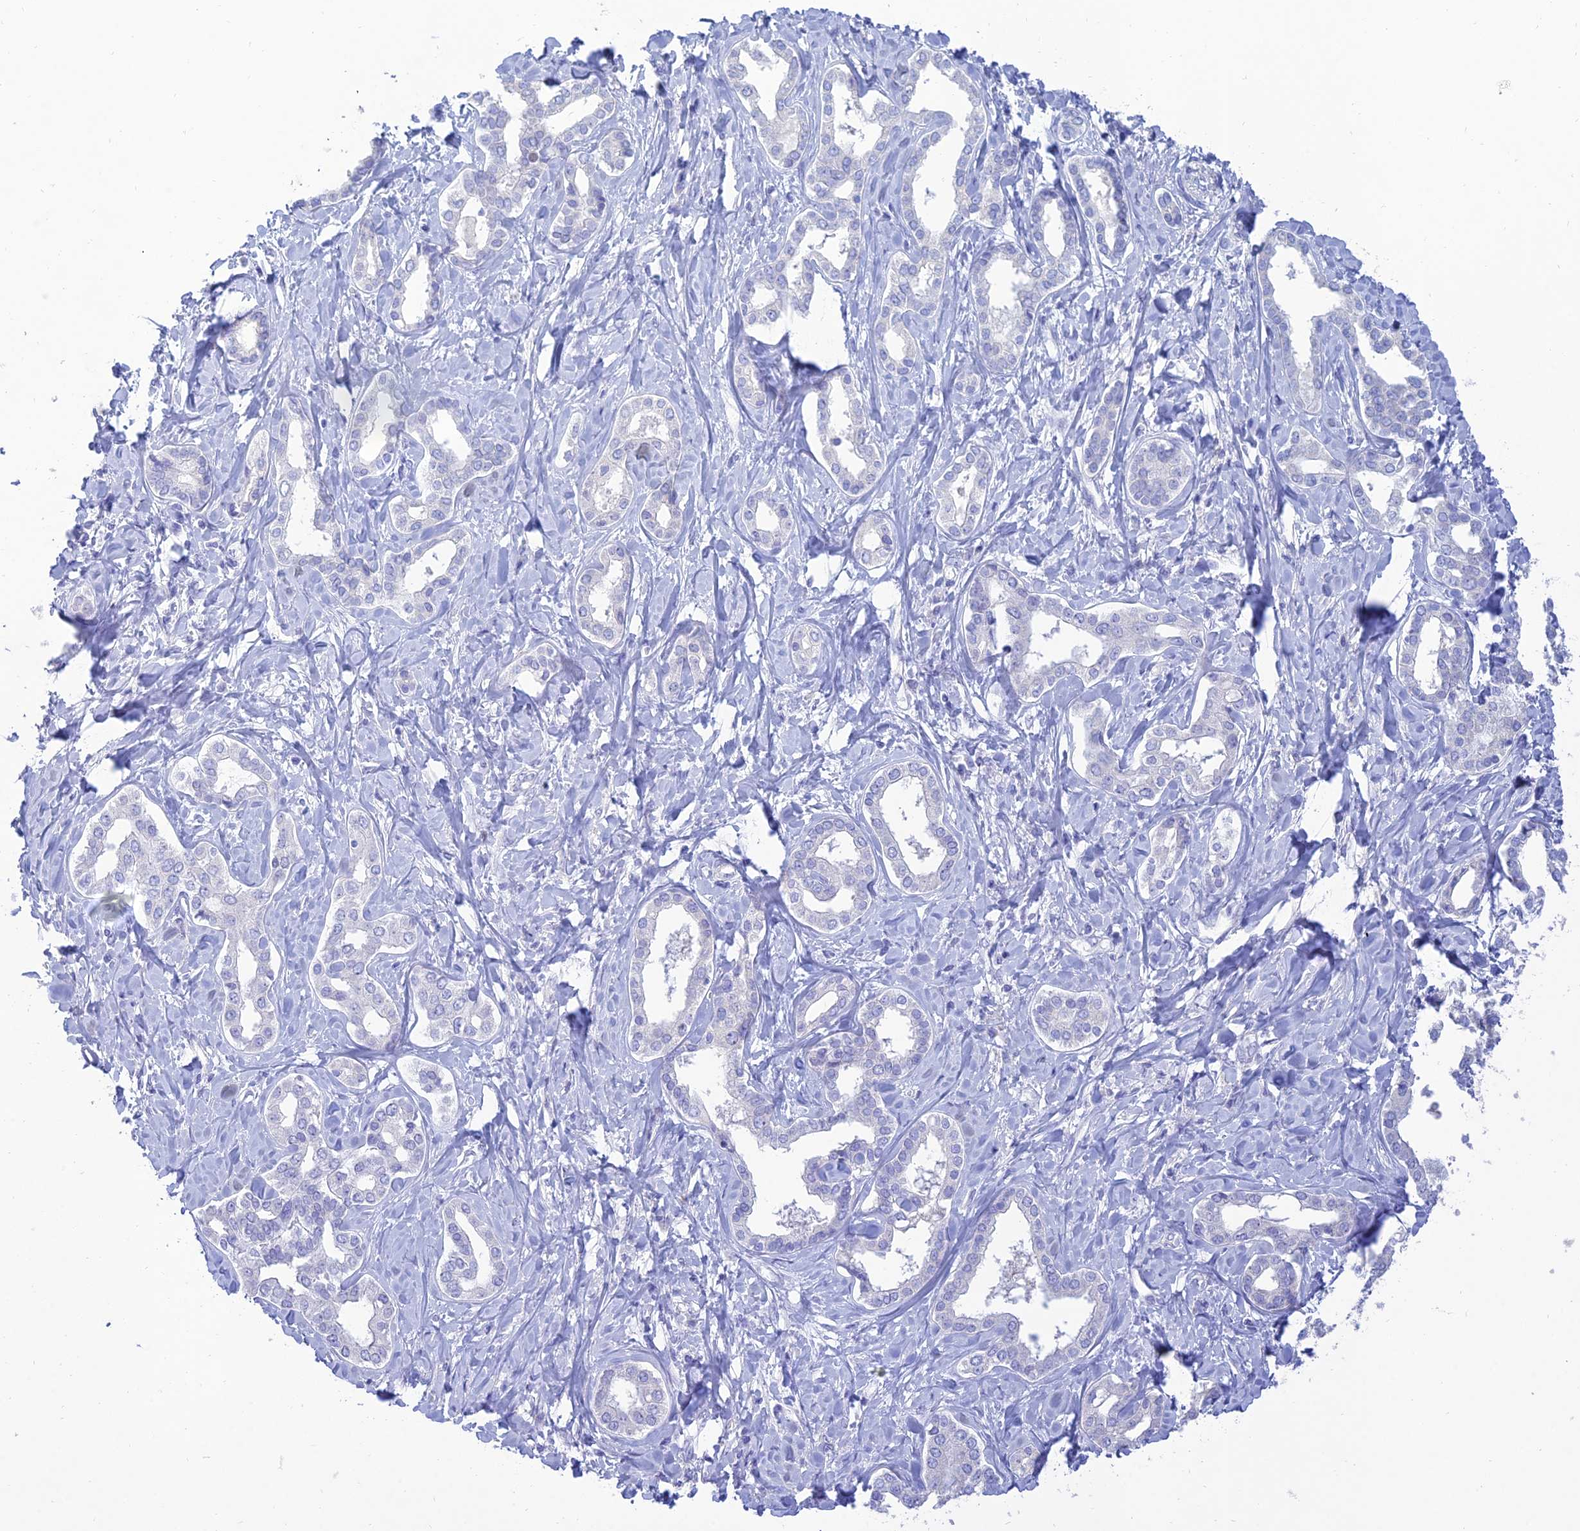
{"staining": {"intensity": "negative", "quantity": "none", "location": "none"}, "tissue": "liver cancer", "cell_type": "Tumor cells", "image_type": "cancer", "snomed": [{"axis": "morphology", "description": "Cholangiocarcinoma"}, {"axis": "topography", "description": "Liver"}], "caption": "IHC micrograph of neoplastic tissue: human liver cancer (cholangiocarcinoma) stained with DAB (3,3'-diaminobenzidine) shows no significant protein staining in tumor cells. (DAB immunohistochemistry (IHC) with hematoxylin counter stain).", "gene": "MAL2", "patient": {"sex": "female", "age": 77}}